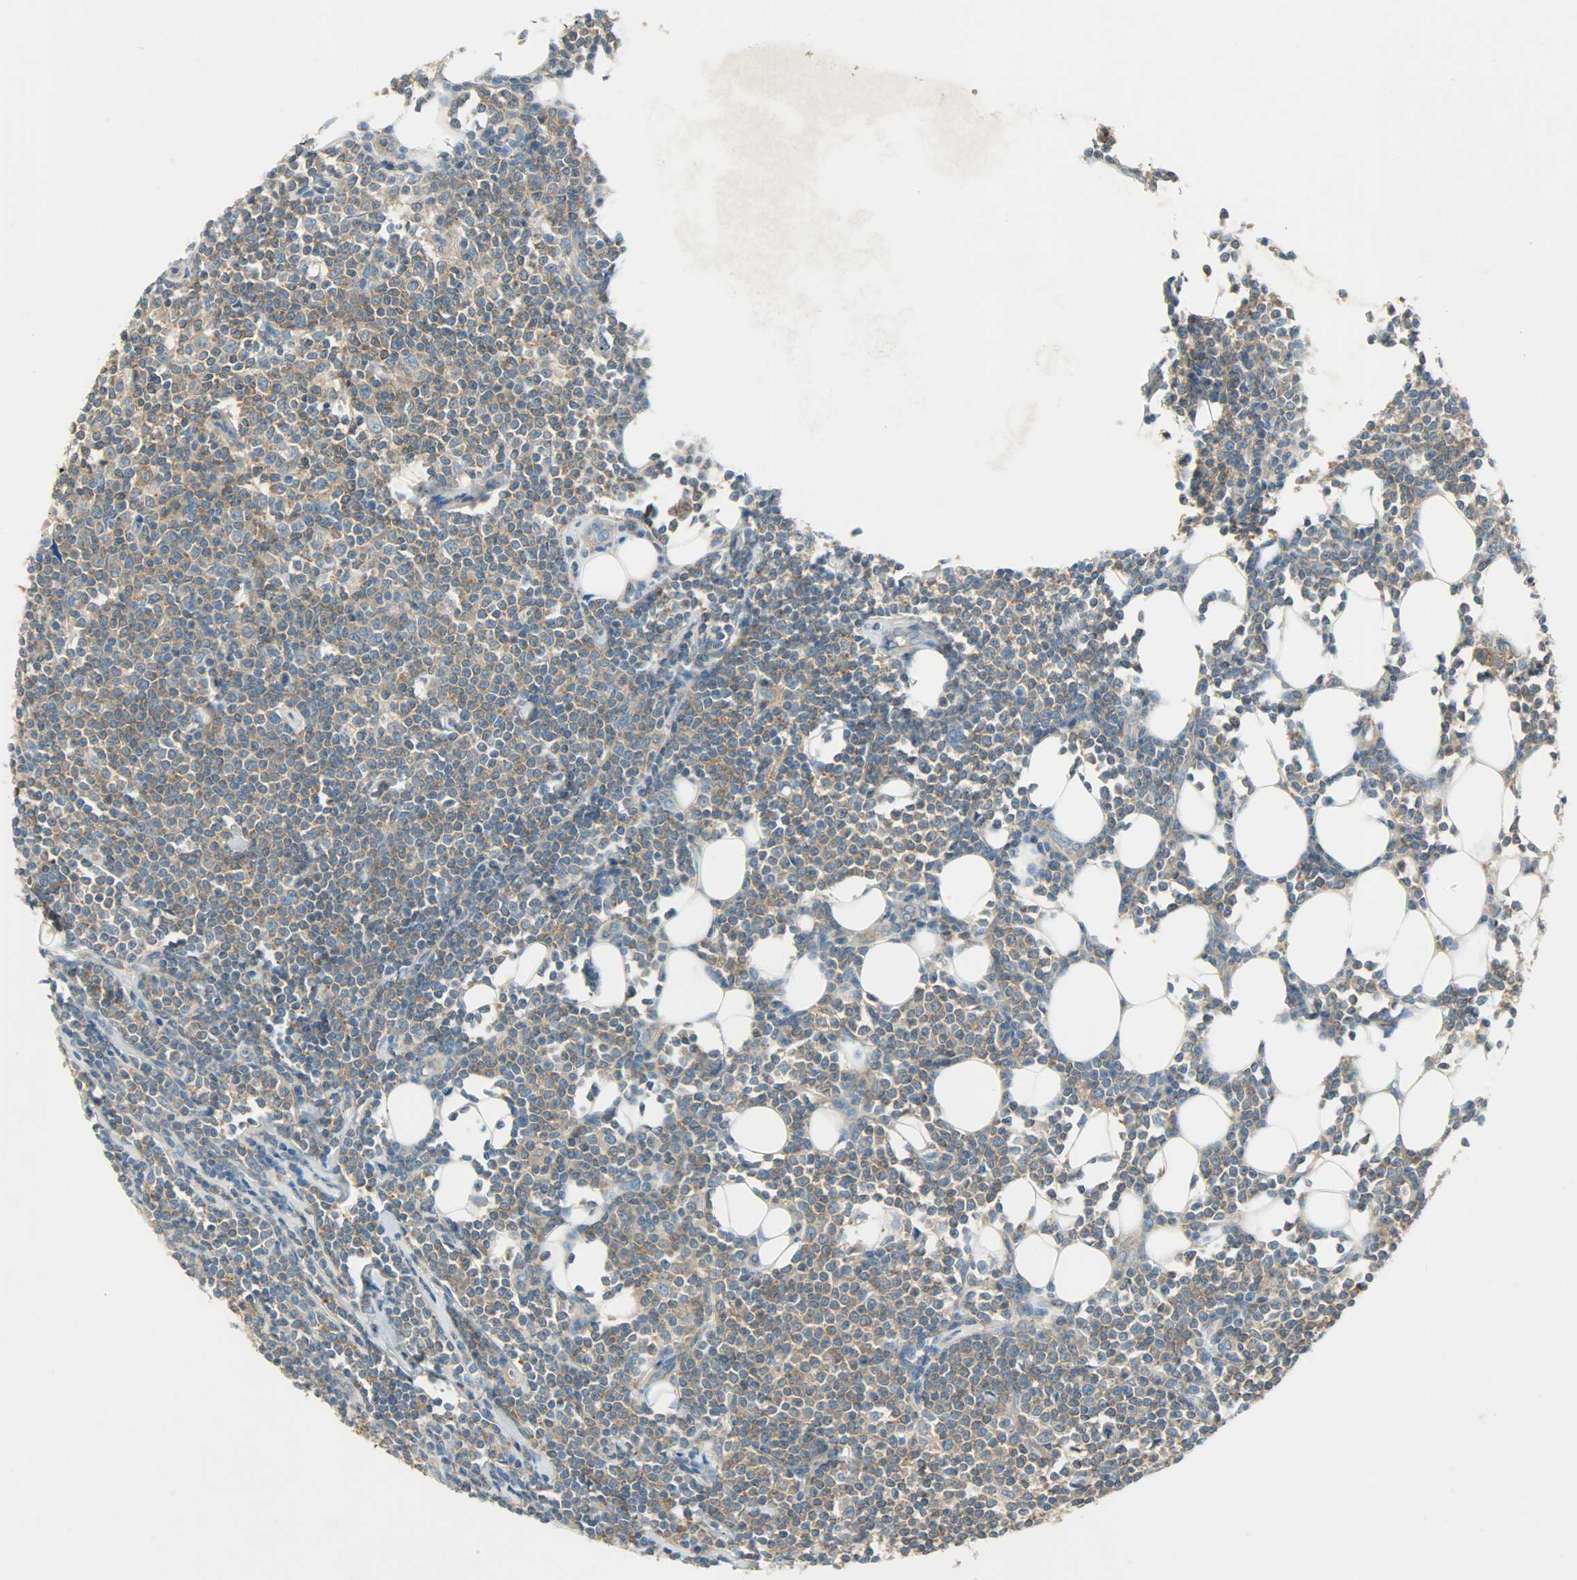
{"staining": {"intensity": "moderate", "quantity": ">75%", "location": "cytoplasmic/membranous"}, "tissue": "lymphoma", "cell_type": "Tumor cells", "image_type": "cancer", "snomed": [{"axis": "morphology", "description": "Malignant lymphoma, non-Hodgkin's type, Low grade"}, {"axis": "topography", "description": "Soft tissue"}], "caption": "Tumor cells demonstrate moderate cytoplasmic/membranous positivity in approximately >75% of cells in low-grade malignant lymphoma, non-Hodgkin's type. (IHC, brightfield microscopy, high magnification).", "gene": "TSC22D2", "patient": {"sex": "male", "age": 92}}